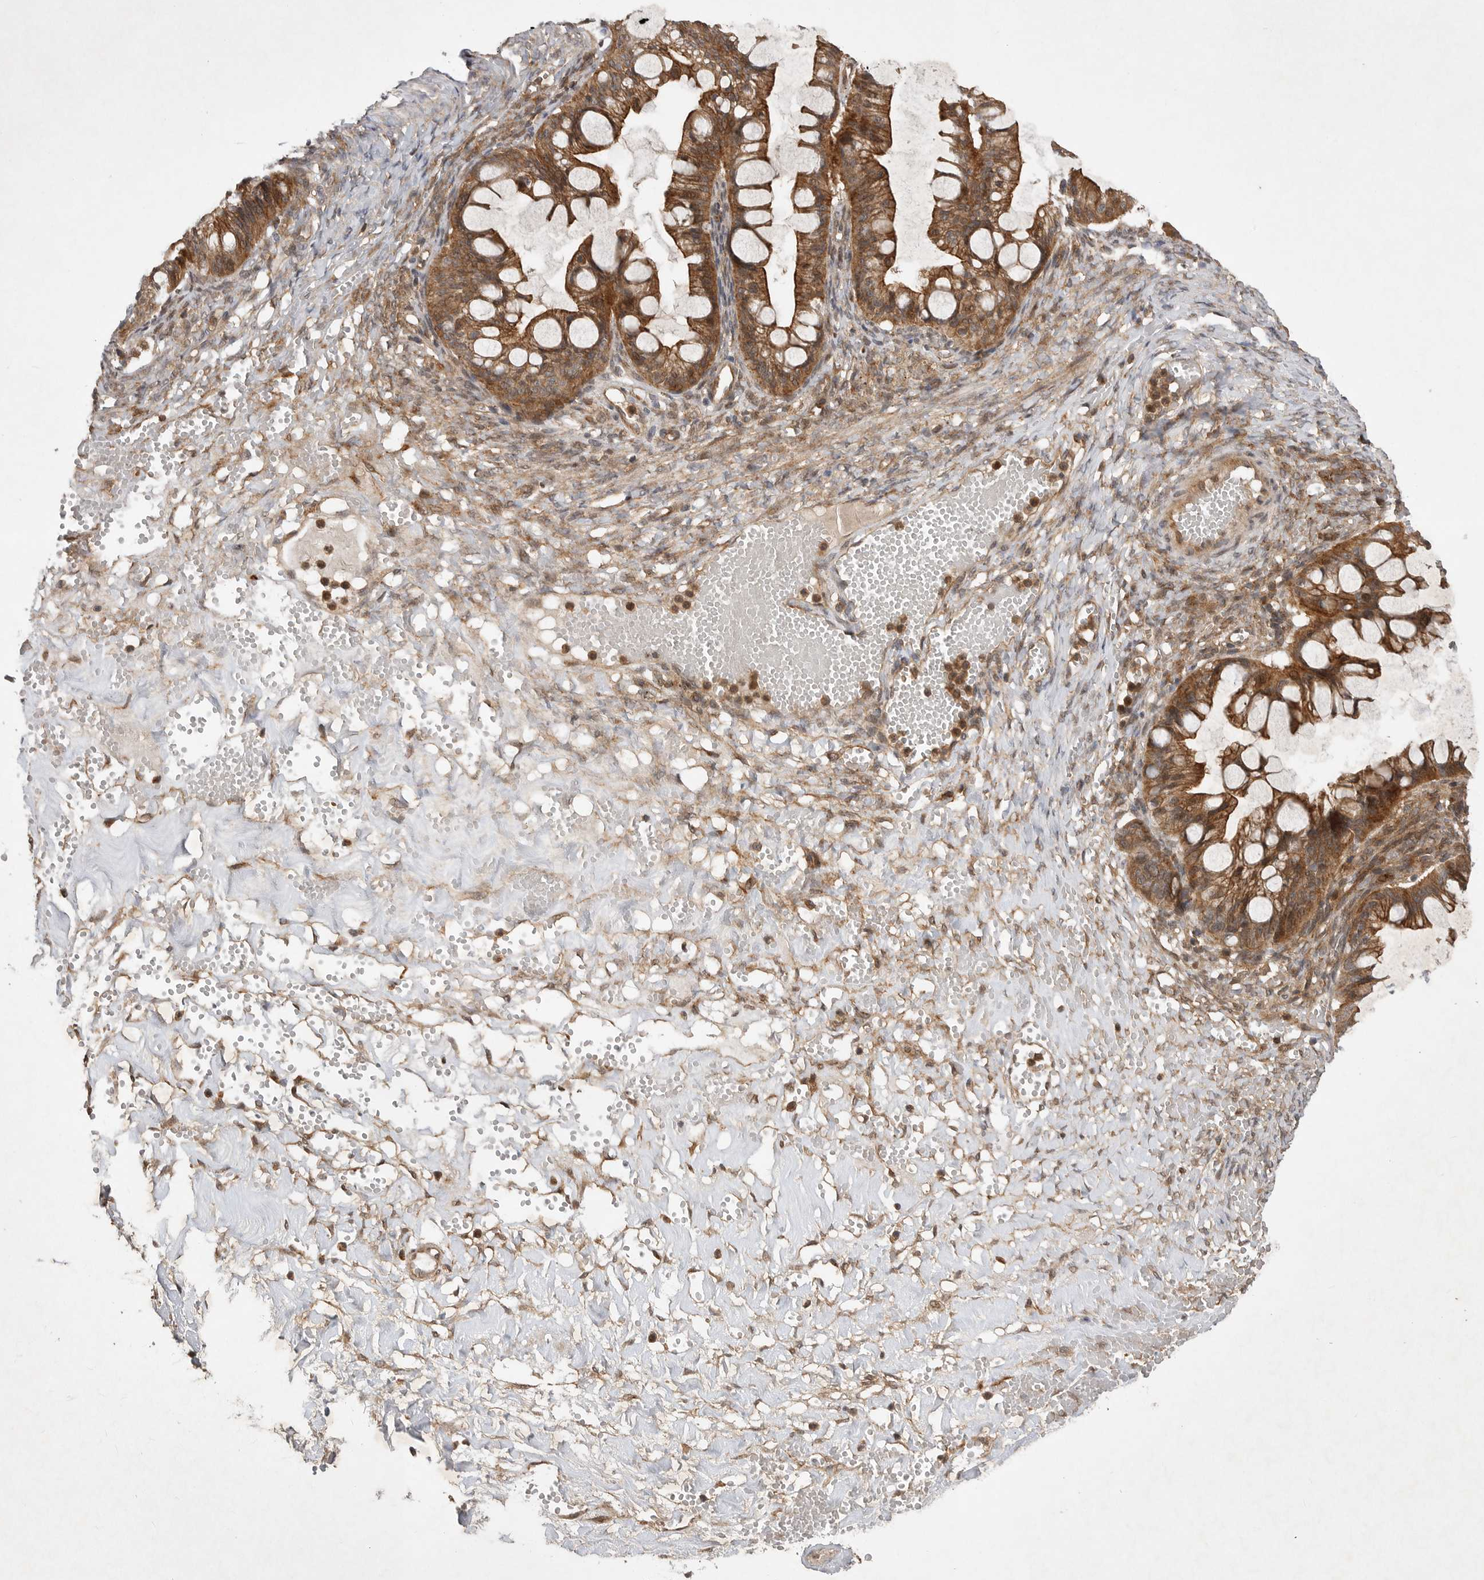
{"staining": {"intensity": "moderate", "quantity": ">75%", "location": "cytoplasmic/membranous"}, "tissue": "ovarian cancer", "cell_type": "Tumor cells", "image_type": "cancer", "snomed": [{"axis": "morphology", "description": "Cystadenocarcinoma, mucinous, NOS"}, {"axis": "topography", "description": "Ovary"}], "caption": "Brown immunohistochemical staining in mucinous cystadenocarcinoma (ovarian) demonstrates moderate cytoplasmic/membranous staining in about >75% of tumor cells.", "gene": "ZNF232", "patient": {"sex": "female", "age": 73}}